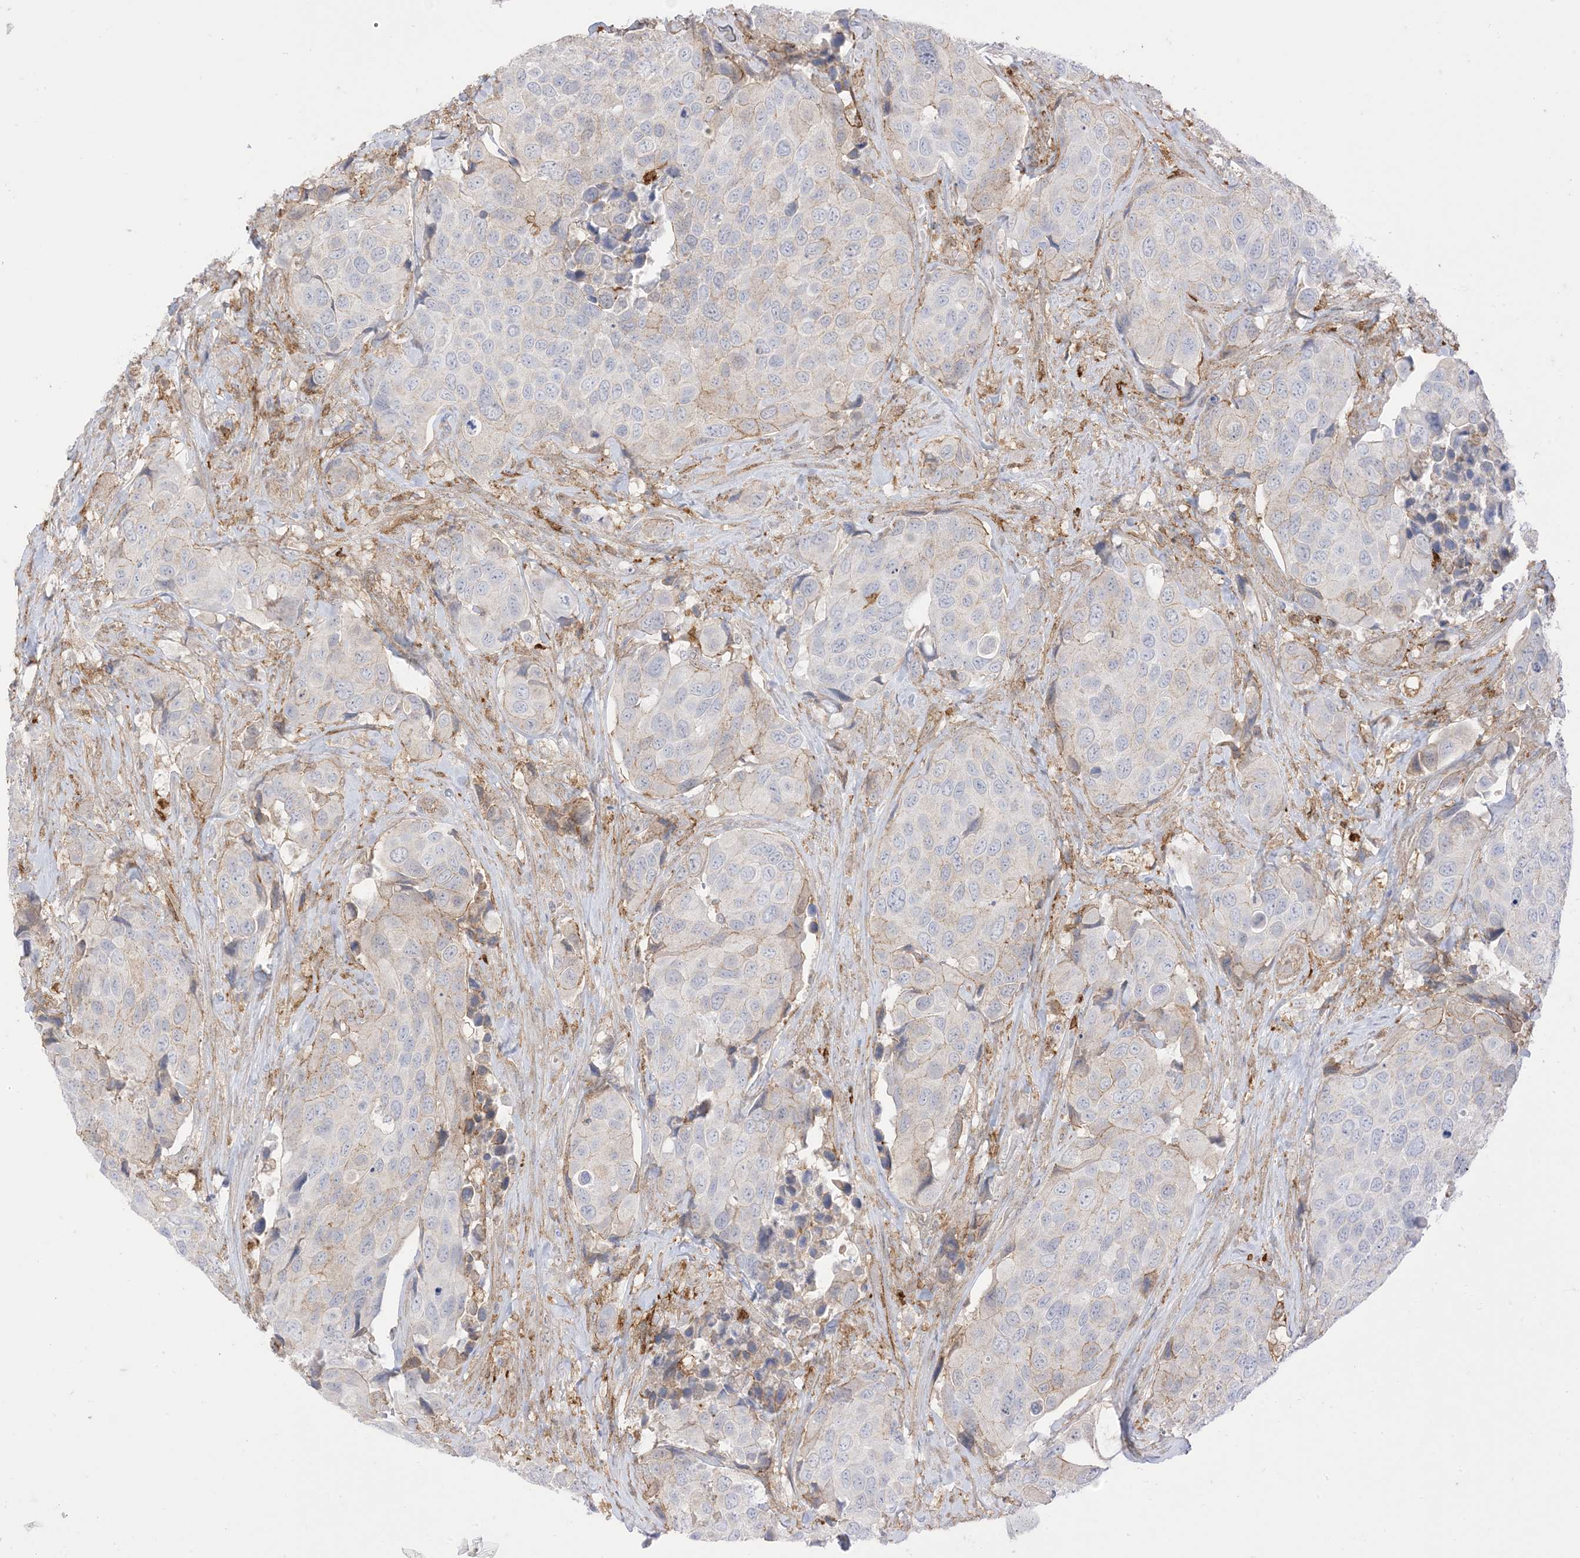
{"staining": {"intensity": "negative", "quantity": "none", "location": "none"}, "tissue": "urothelial cancer", "cell_type": "Tumor cells", "image_type": "cancer", "snomed": [{"axis": "morphology", "description": "Urothelial carcinoma, High grade"}, {"axis": "topography", "description": "Urinary bladder"}], "caption": "Tumor cells are negative for protein expression in human high-grade urothelial carcinoma.", "gene": "GSN", "patient": {"sex": "male", "age": 74}}